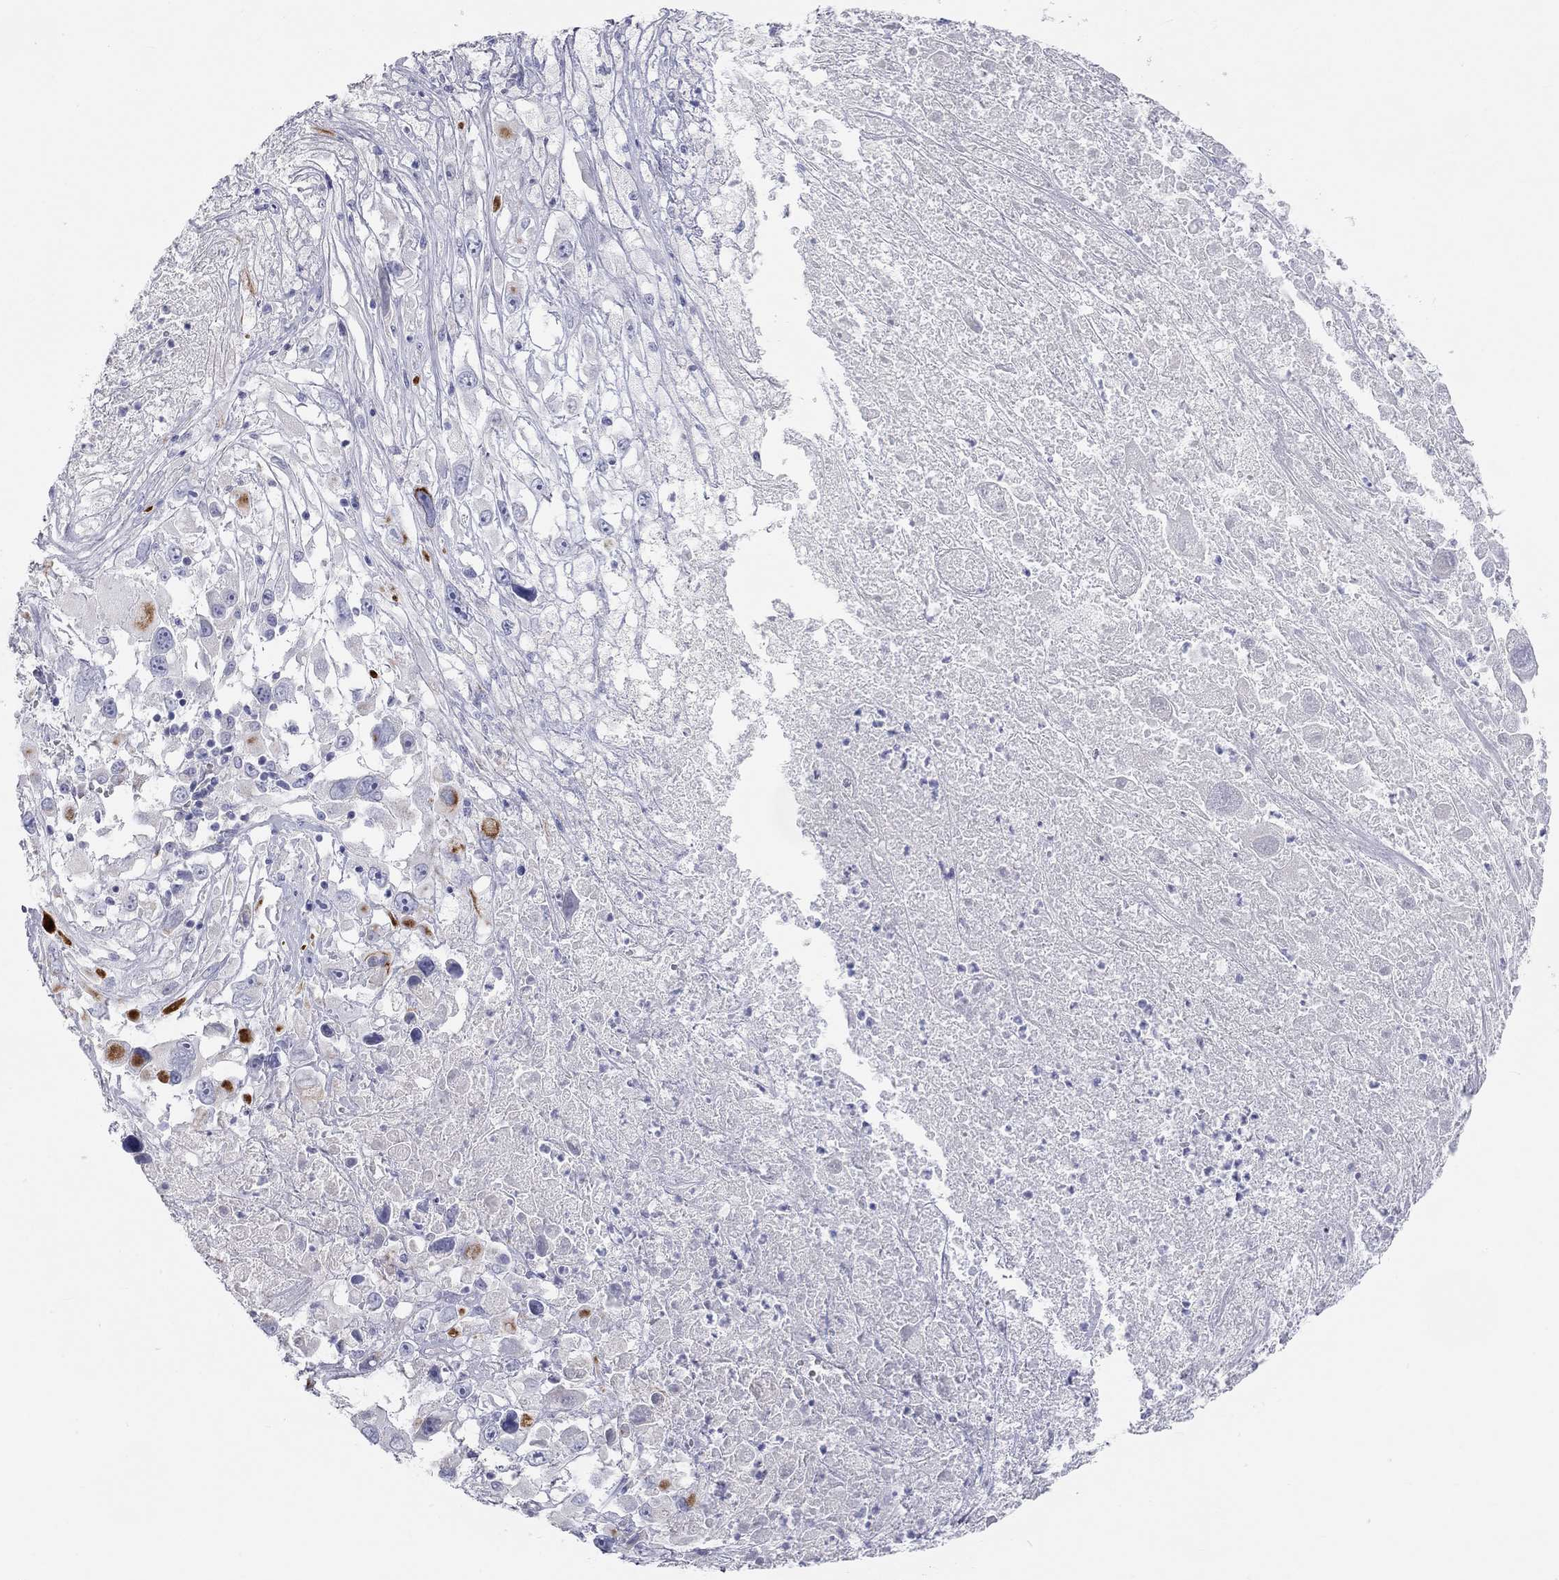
{"staining": {"intensity": "negative", "quantity": "none", "location": "none"}, "tissue": "melanoma", "cell_type": "Tumor cells", "image_type": "cancer", "snomed": [{"axis": "morphology", "description": "Malignant melanoma, Metastatic site"}, {"axis": "topography", "description": "Lymph node"}], "caption": "DAB (3,3'-diaminobenzidine) immunohistochemical staining of malignant melanoma (metastatic site) reveals no significant staining in tumor cells.", "gene": "PCDHGC5", "patient": {"sex": "male", "age": 50}}